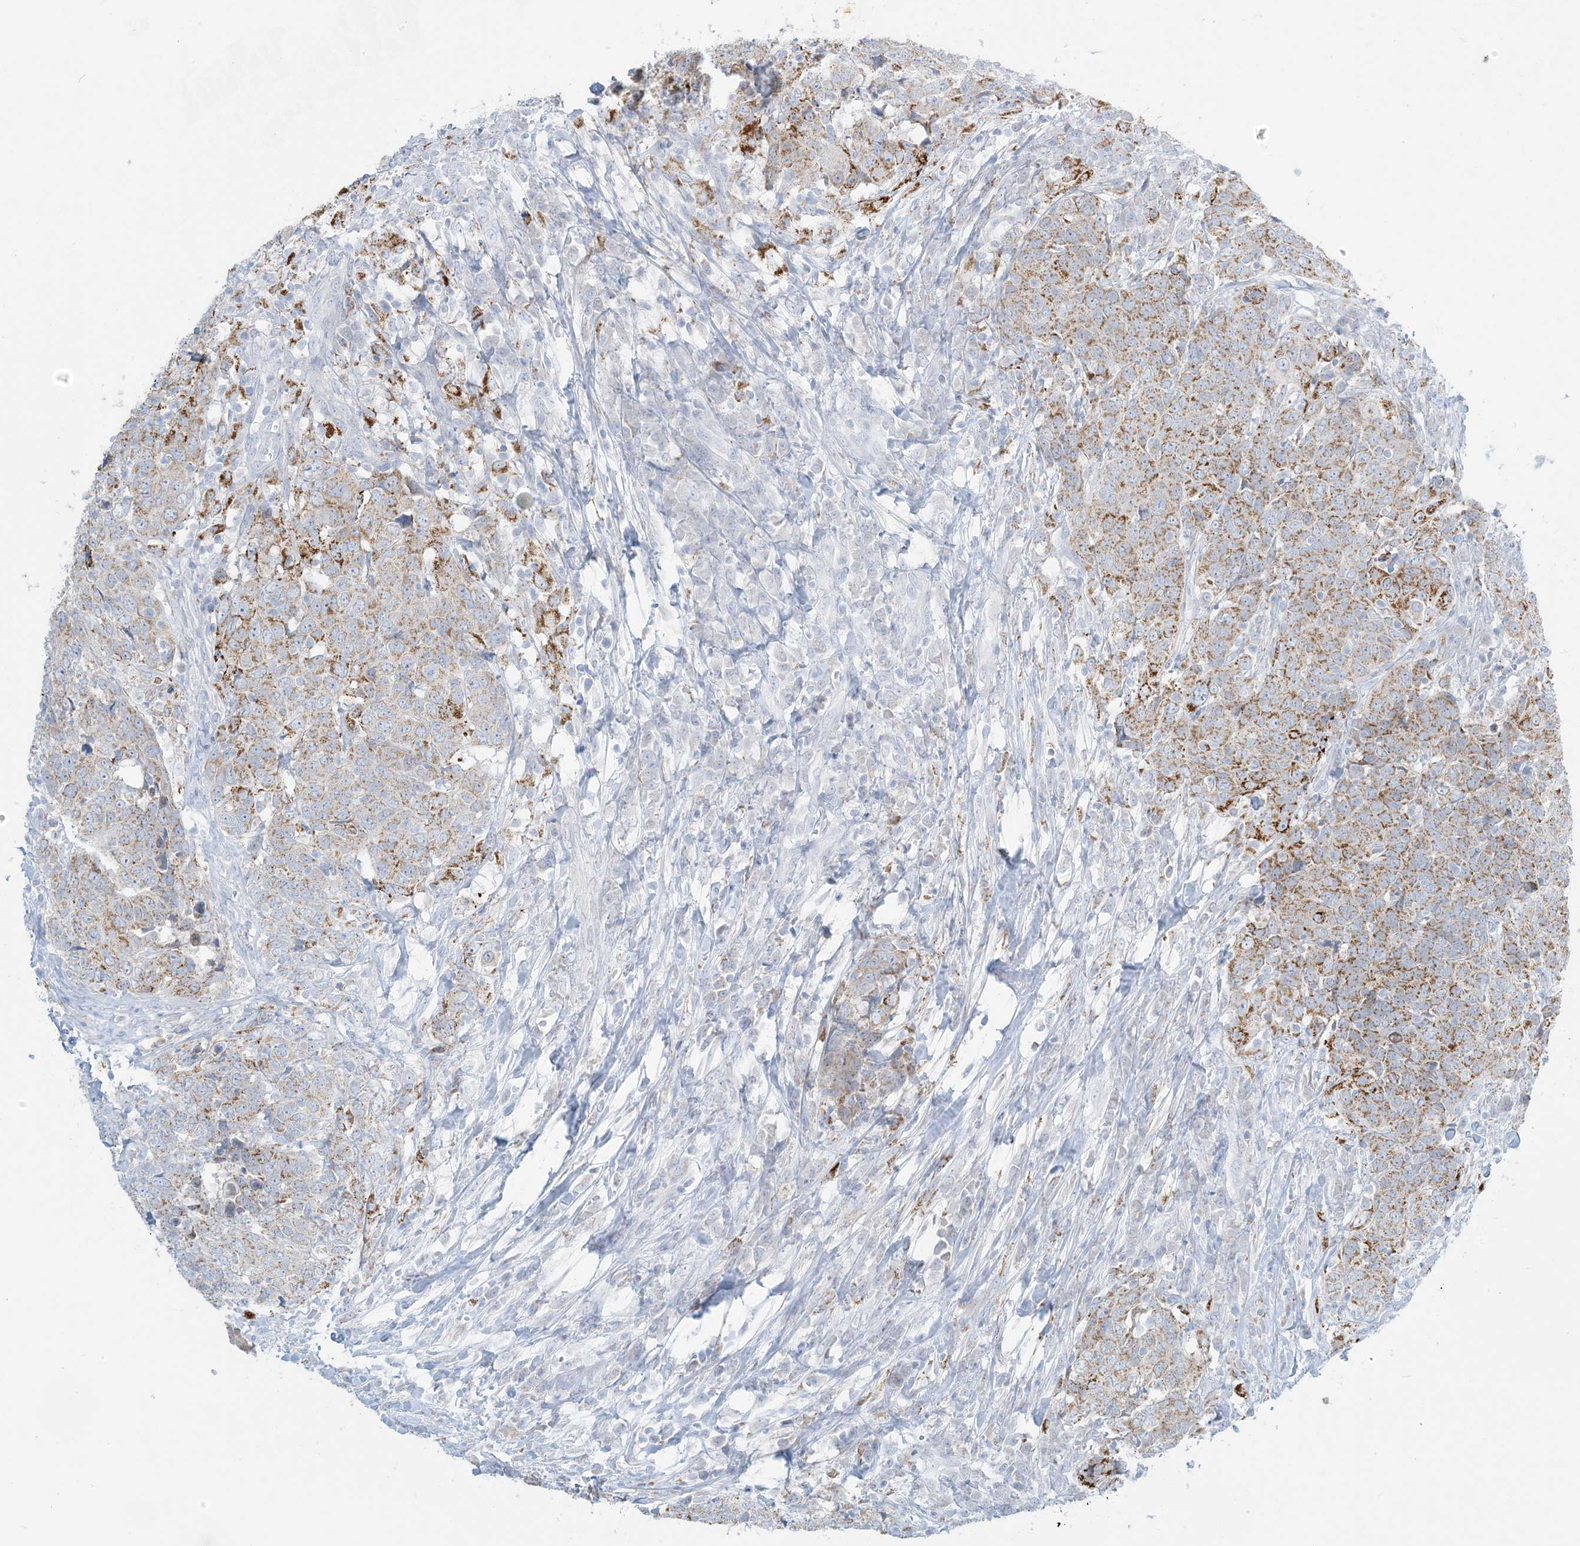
{"staining": {"intensity": "moderate", "quantity": "25%-75%", "location": "cytoplasmic/membranous"}, "tissue": "head and neck cancer", "cell_type": "Tumor cells", "image_type": "cancer", "snomed": [{"axis": "morphology", "description": "Squamous cell carcinoma, NOS"}, {"axis": "topography", "description": "Head-Neck"}], "caption": "A medium amount of moderate cytoplasmic/membranous staining is identified in about 25%-75% of tumor cells in head and neck cancer (squamous cell carcinoma) tissue.", "gene": "ZDHHC4", "patient": {"sex": "male", "age": 66}}